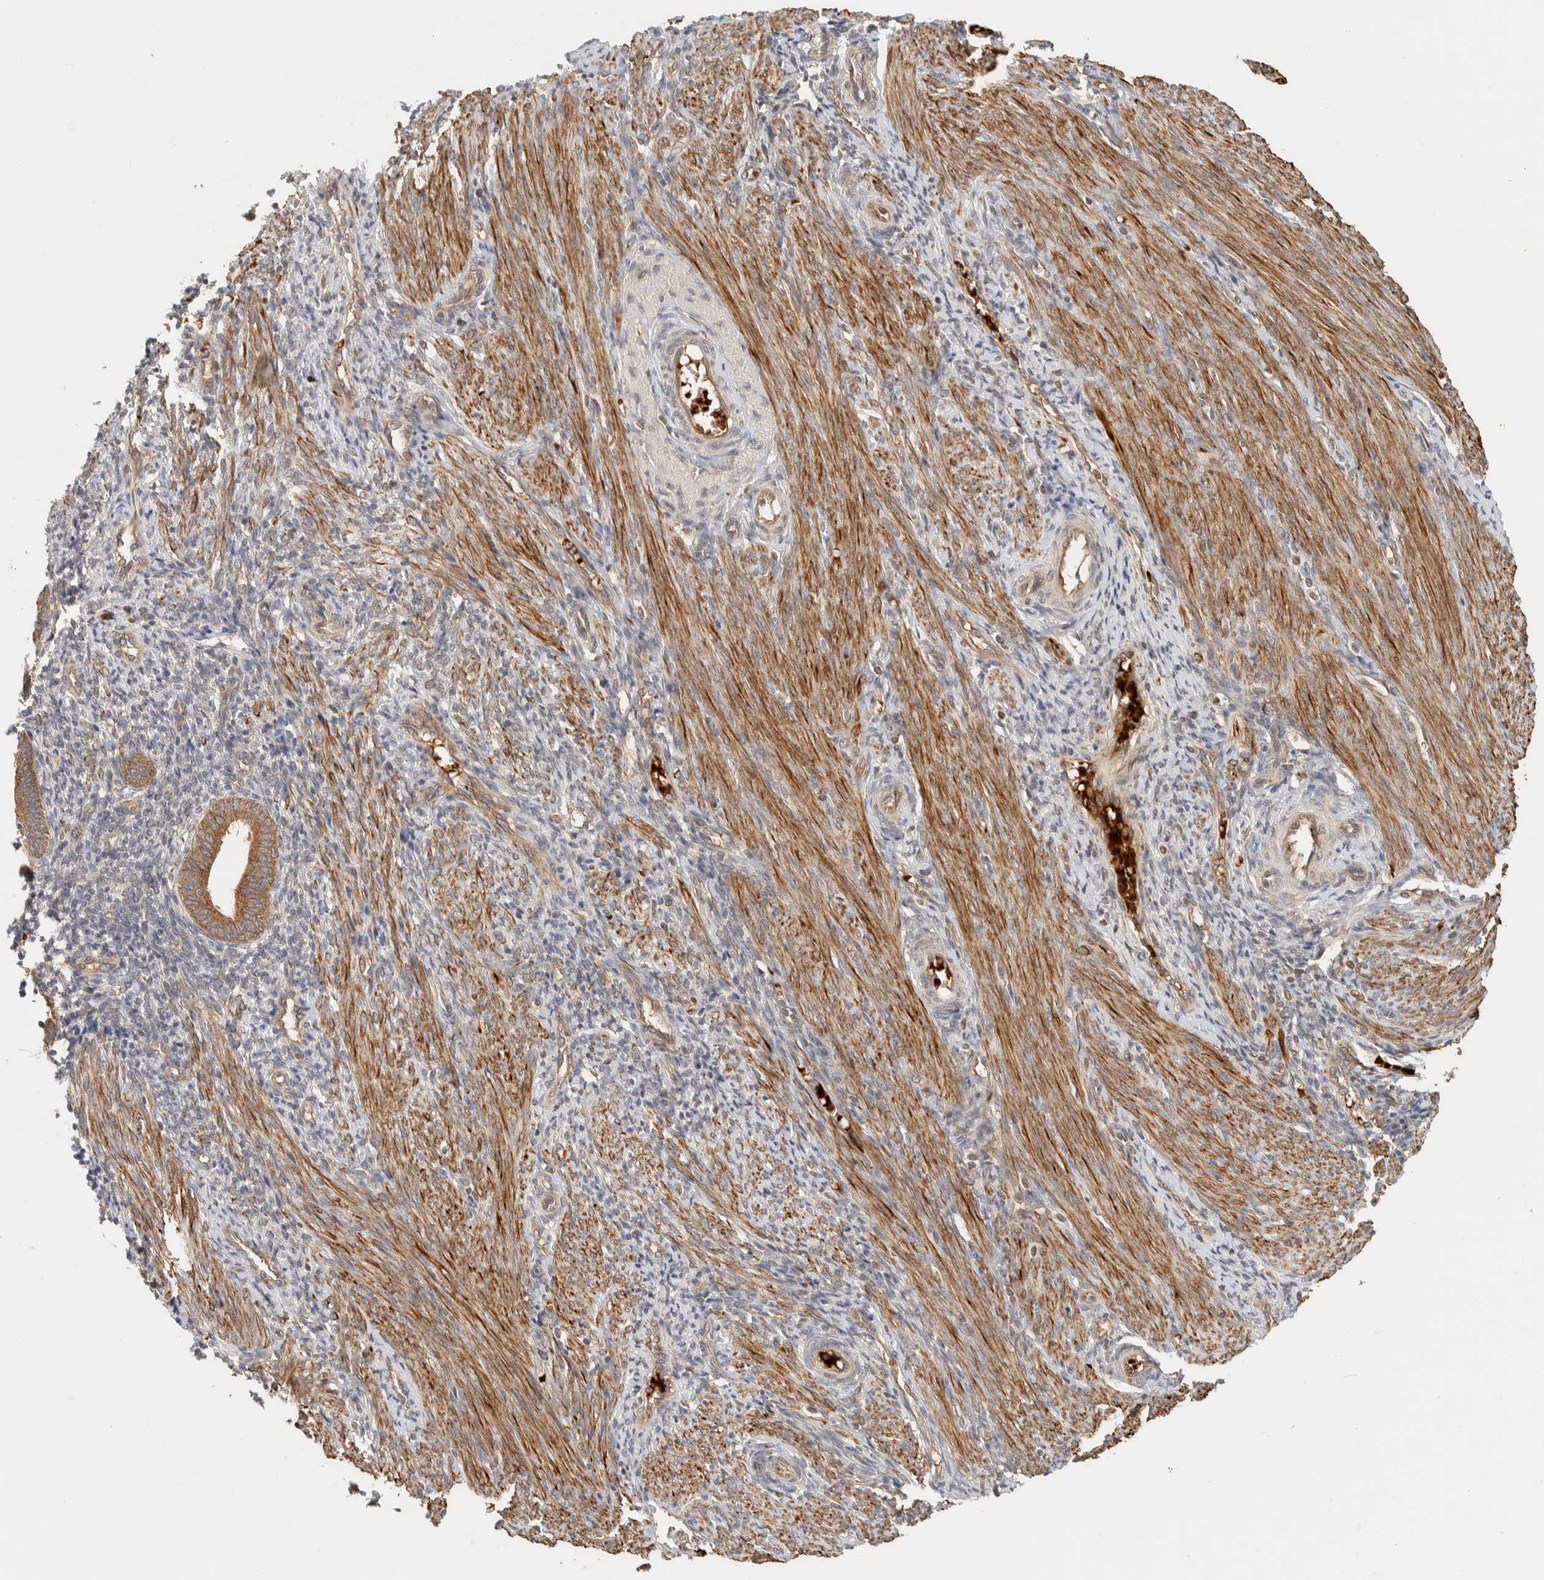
{"staining": {"intensity": "moderate", "quantity": "<25%", "location": "cytoplasmic/membranous"}, "tissue": "endometrium", "cell_type": "Cells in endometrial stroma", "image_type": "normal", "snomed": [{"axis": "morphology", "description": "Normal tissue, NOS"}, {"axis": "topography", "description": "Uterus"}, {"axis": "topography", "description": "Endometrium"}], "caption": "Cells in endometrial stroma demonstrate moderate cytoplasmic/membranous staining in approximately <25% of cells in unremarkable endometrium.", "gene": "TTI2", "patient": {"sex": "female", "age": 33}}